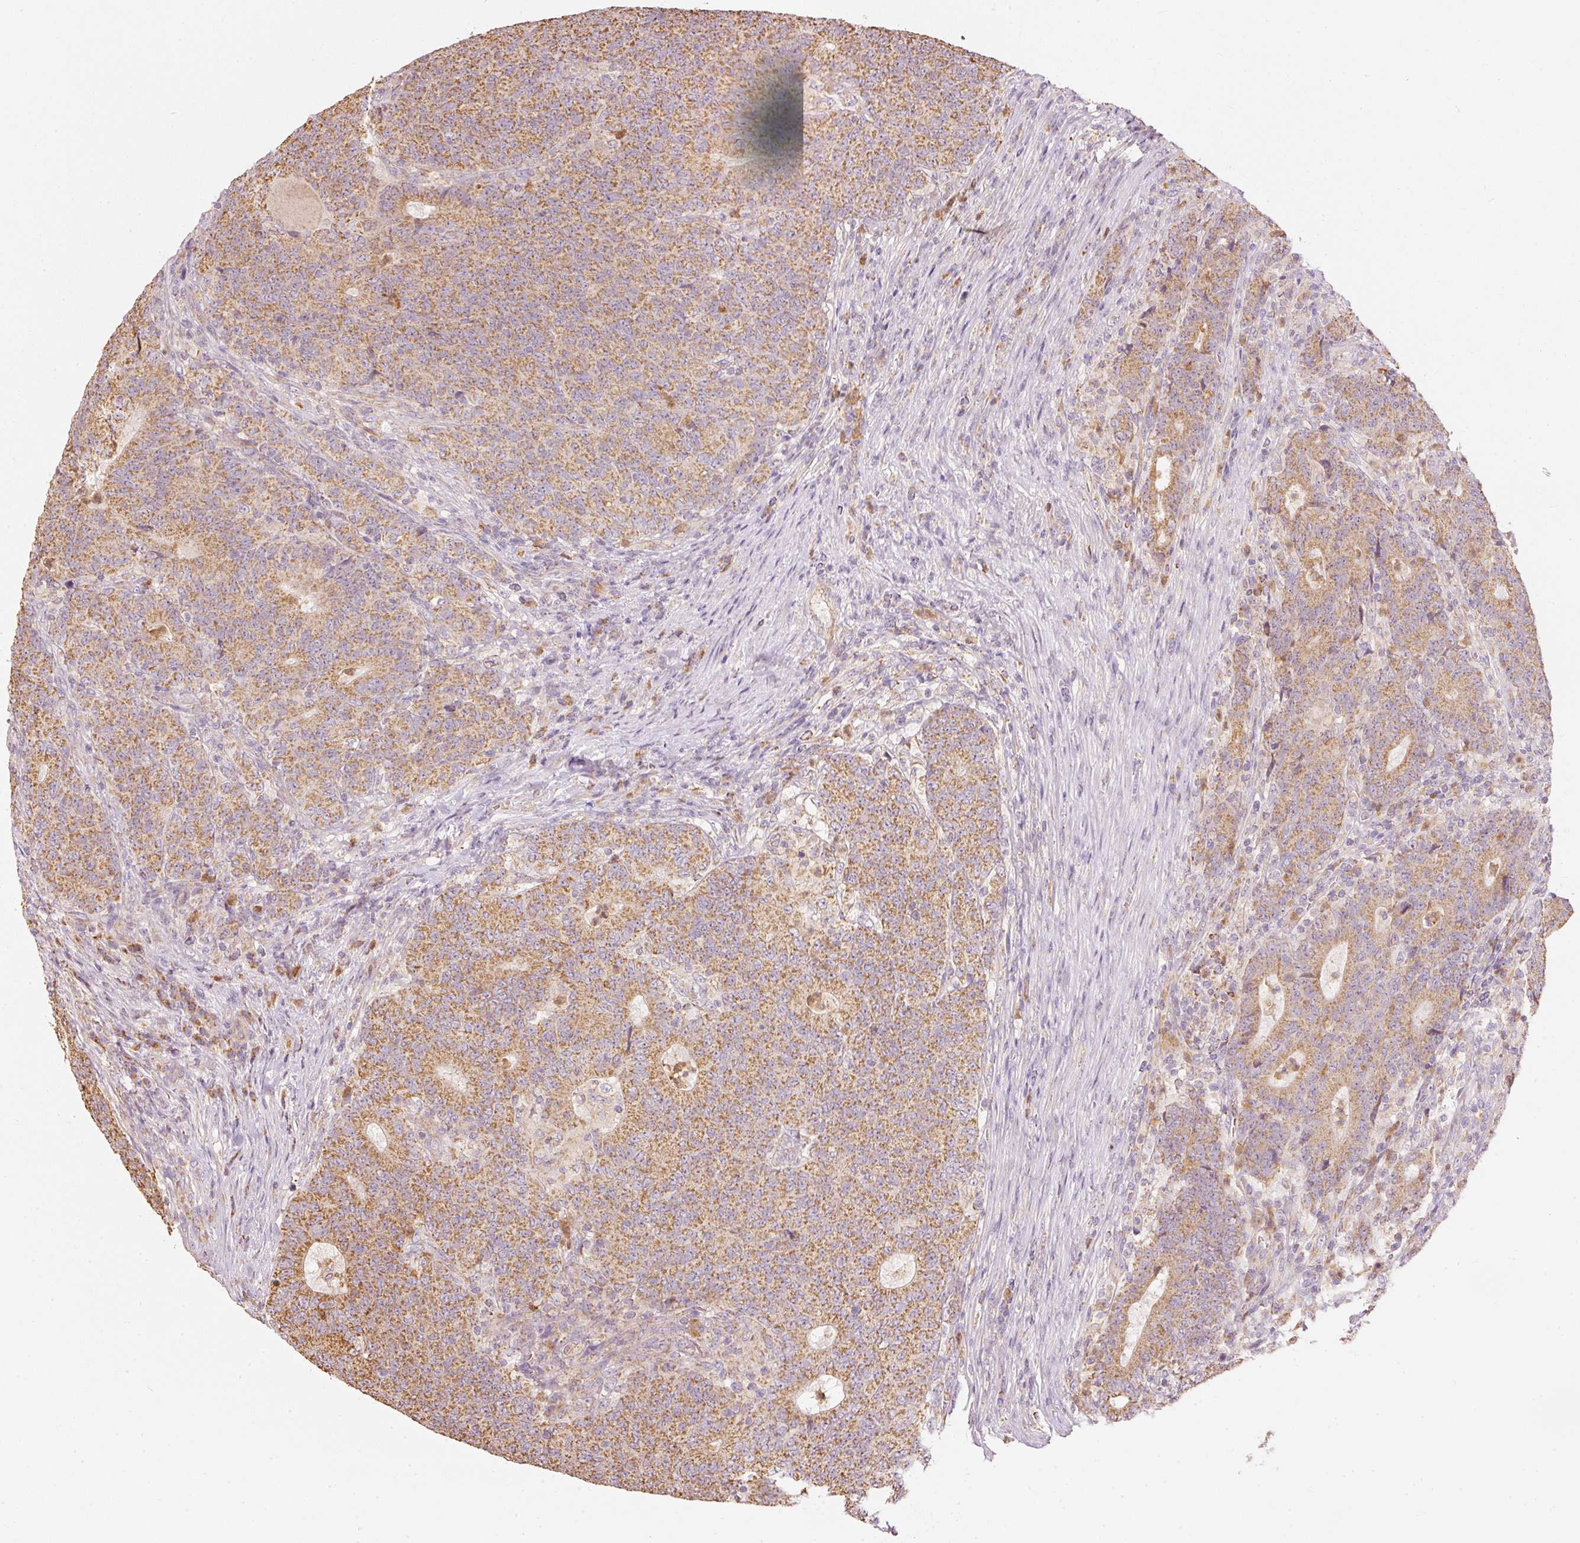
{"staining": {"intensity": "moderate", "quantity": ">75%", "location": "cytoplasmic/membranous"}, "tissue": "colorectal cancer", "cell_type": "Tumor cells", "image_type": "cancer", "snomed": [{"axis": "morphology", "description": "Adenocarcinoma, NOS"}, {"axis": "topography", "description": "Colon"}], "caption": "Immunohistochemical staining of human colorectal adenocarcinoma demonstrates moderate cytoplasmic/membranous protein positivity in approximately >75% of tumor cells. (Stains: DAB in brown, nuclei in blue, Microscopy: brightfield microscopy at high magnification).", "gene": "PSENEN", "patient": {"sex": "female", "age": 75}}